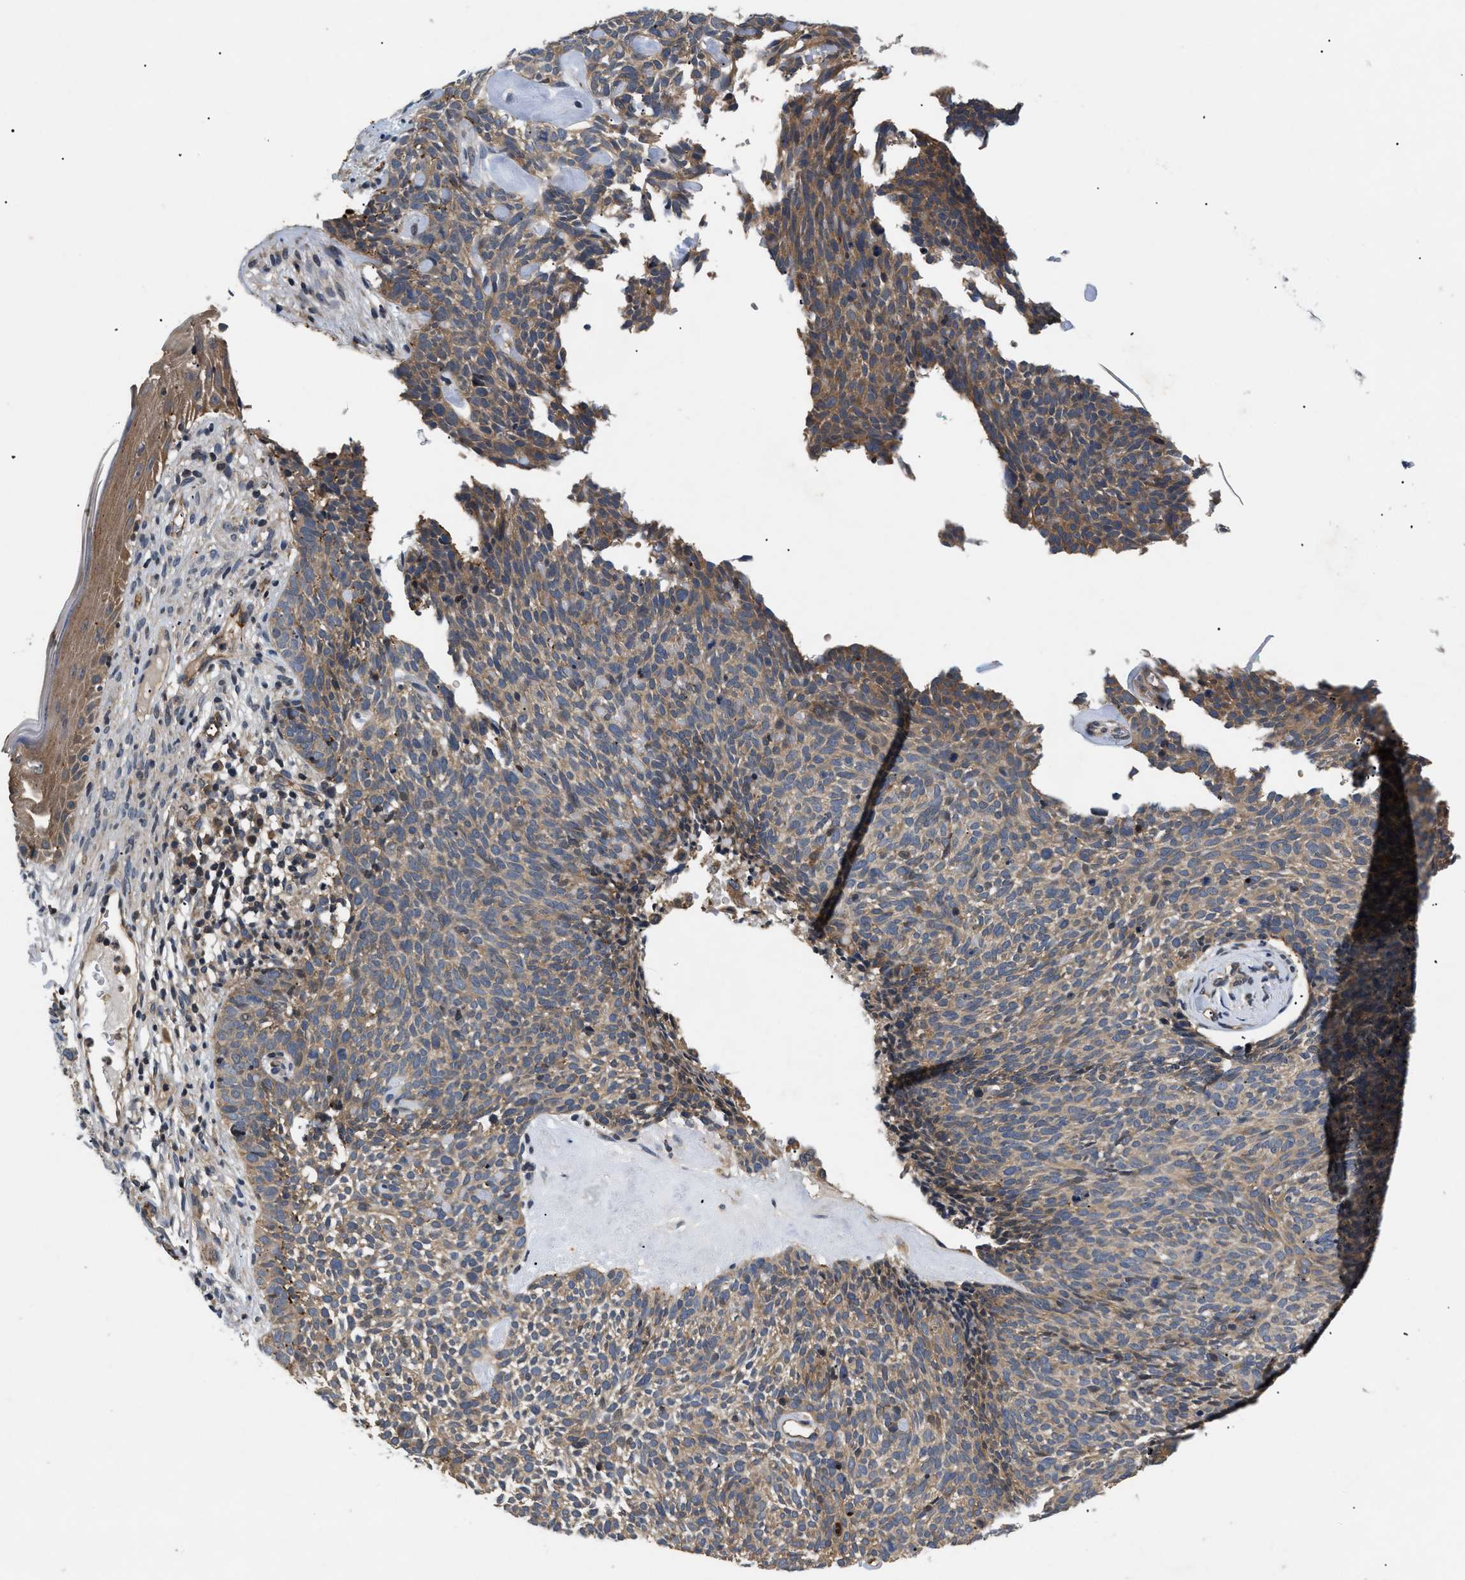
{"staining": {"intensity": "moderate", "quantity": ">75%", "location": "cytoplasmic/membranous"}, "tissue": "skin cancer", "cell_type": "Tumor cells", "image_type": "cancer", "snomed": [{"axis": "morphology", "description": "Basal cell carcinoma"}, {"axis": "topography", "description": "Skin"}], "caption": "Skin basal cell carcinoma stained for a protein demonstrates moderate cytoplasmic/membranous positivity in tumor cells.", "gene": "HMGCR", "patient": {"sex": "female", "age": 84}}